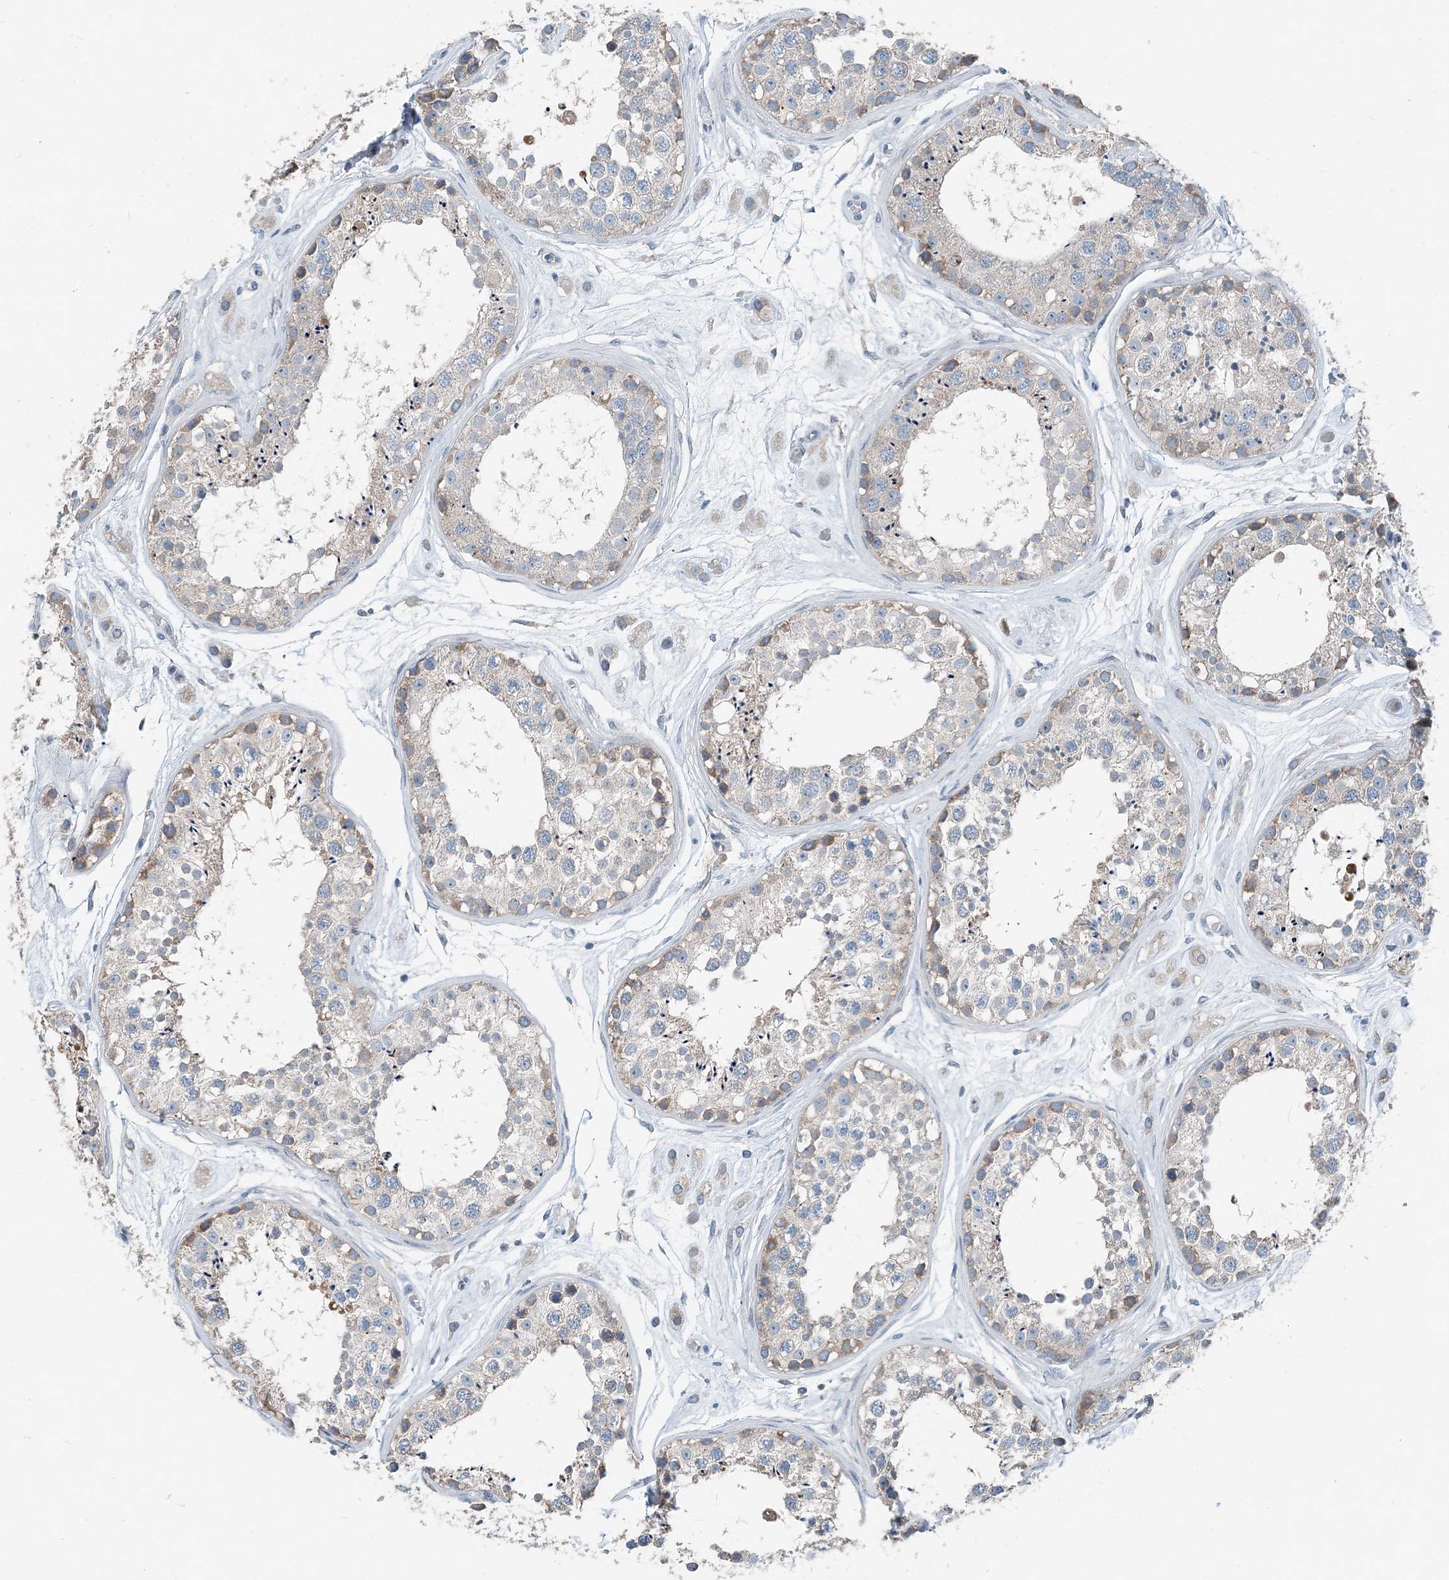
{"staining": {"intensity": "weak", "quantity": "<25%", "location": "cytoplasmic/membranous"}, "tissue": "testis", "cell_type": "Cells in seminiferous ducts", "image_type": "normal", "snomed": [{"axis": "morphology", "description": "Normal tissue, NOS"}, {"axis": "topography", "description": "Testis"}], "caption": "Cells in seminiferous ducts are negative for protein expression in normal human testis. (Stains: DAB immunohistochemistry (IHC) with hematoxylin counter stain, Microscopy: brightfield microscopy at high magnification).", "gene": "EEF1A2", "patient": {"sex": "male", "age": 25}}